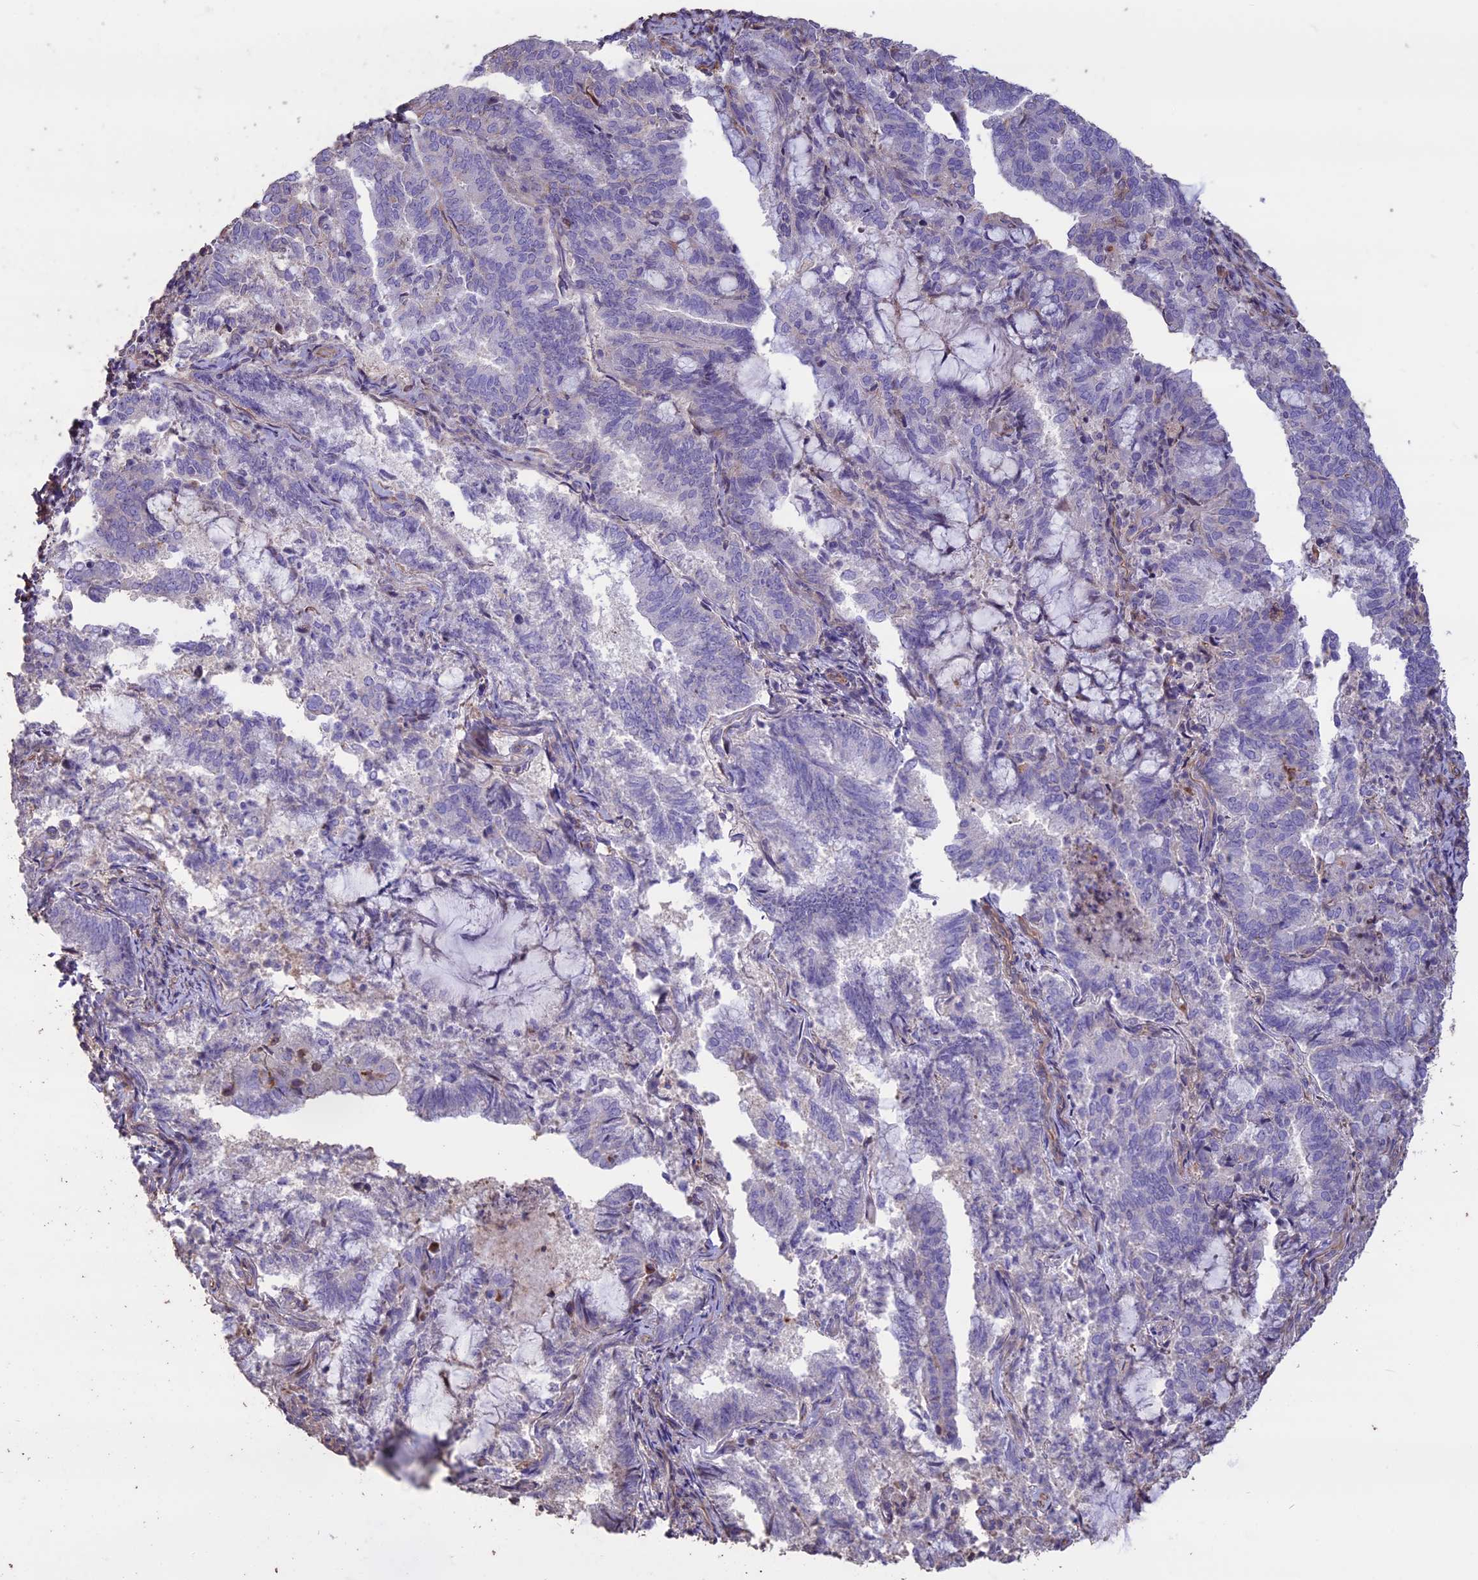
{"staining": {"intensity": "negative", "quantity": "none", "location": "none"}, "tissue": "endometrial cancer", "cell_type": "Tumor cells", "image_type": "cancer", "snomed": [{"axis": "morphology", "description": "Adenocarcinoma, NOS"}, {"axis": "topography", "description": "Endometrium"}], "caption": "Endometrial cancer (adenocarcinoma) was stained to show a protein in brown. There is no significant expression in tumor cells. (DAB immunohistochemistry visualized using brightfield microscopy, high magnification).", "gene": "CCDC148", "patient": {"sex": "female", "age": 80}}